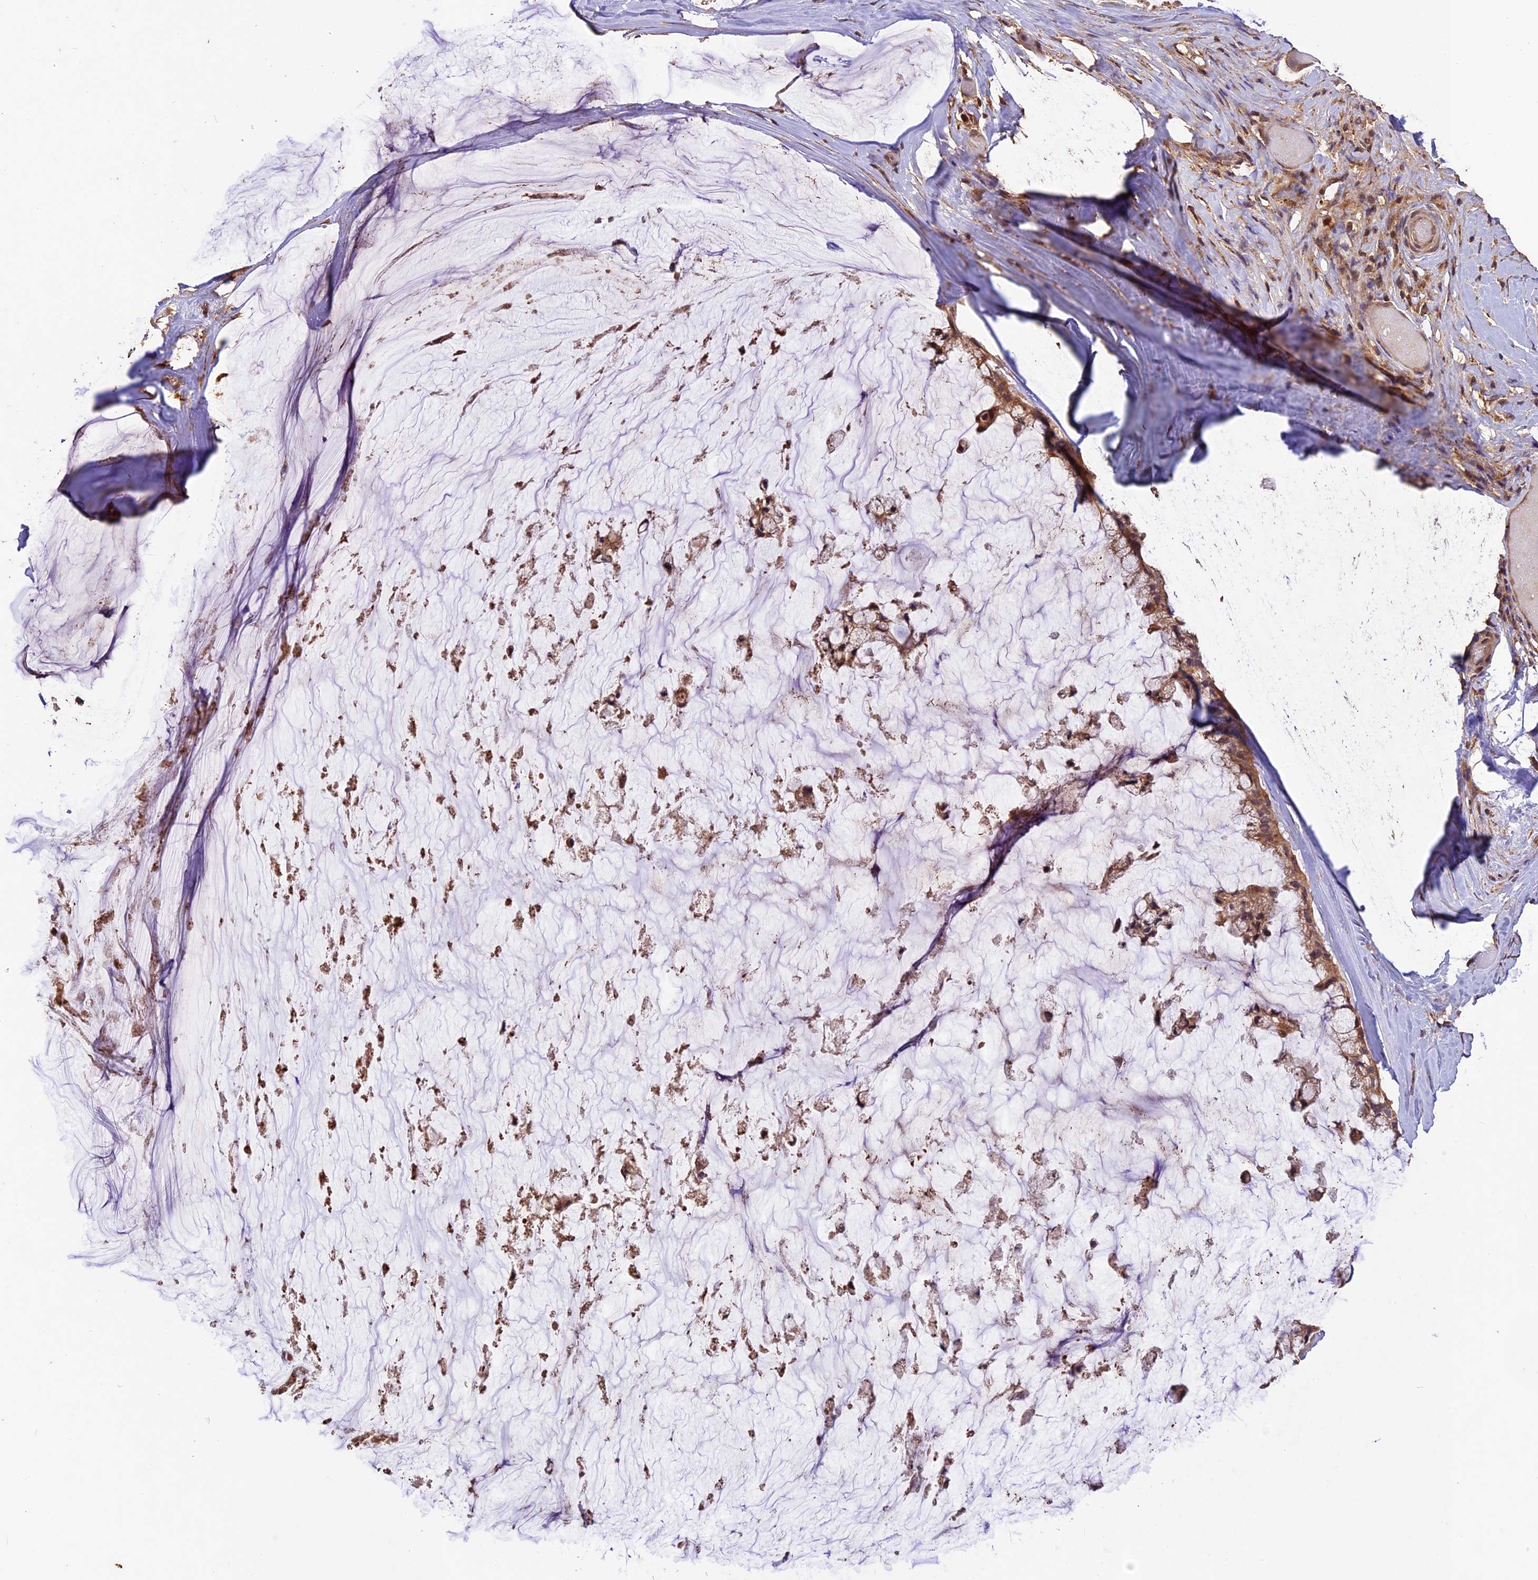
{"staining": {"intensity": "moderate", "quantity": ">75%", "location": "cytoplasmic/membranous"}, "tissue": "ovarian cancer", "cell_type": "Tumor cells", "image_type": "cancer", "snomed": [{"axis": "morphology", "description": "Cystadenocarcinoma, mucinous, NOS"}, {"axis": "topography", "description": "Ovary"}], "caption": "Immunohistochemical staining of human ovarian cancer exhibits medium levels of moderate cytoplasmic/membranous expression in about >75% of tumor cells. The protein is shown in brown color, while the nuclei are stained blue.", "gene": "CRLF1", "patient": {"sex": "female", "age": 39}}